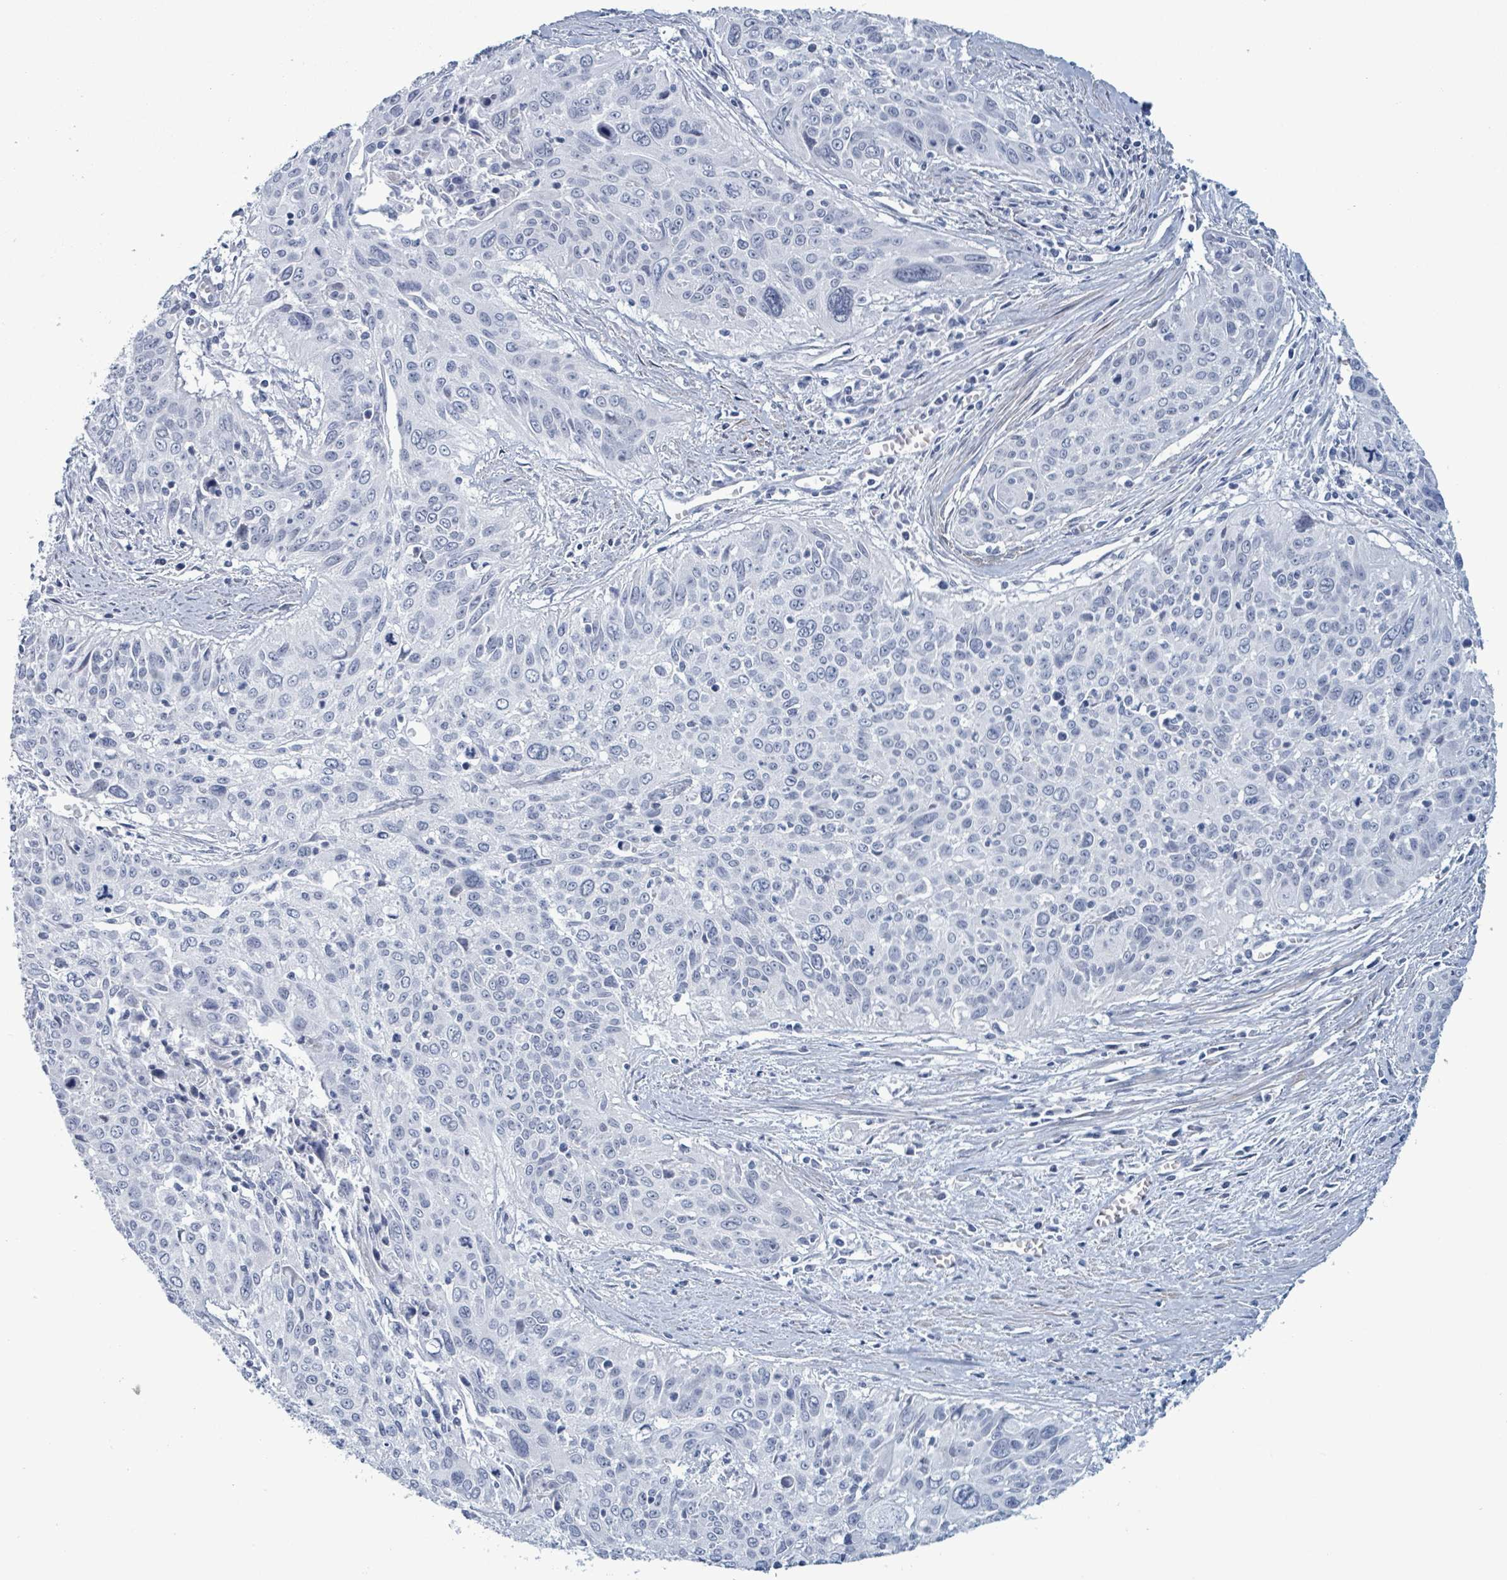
{"staining": {"intensity": "negative", "quantity": "none", "location": "none"}, "tissue": "cervical cancer", "cell_type": "Tumor cells", "image_type": "cancer", "snomed": [{"axis": "morphology", "description": "Squamous cell carcinoma, NOS"}, {"axis": "topography", "description": "Cervix"}], "caption": "IHC photomicrograph of neoplastic tissue: cervical cancer stained with DAB (3,3'-diaminobenzidine) demonstrates no significant protein expression in tumor cells. (Stains: DAB (3,3'-diaminobenzidine) IHC with hematoxylin counter stain, Microscopy: brightfield microscopy at high magnification).", "gene": "ZNF771", "patient": {"sex": "female", "age": 55}}